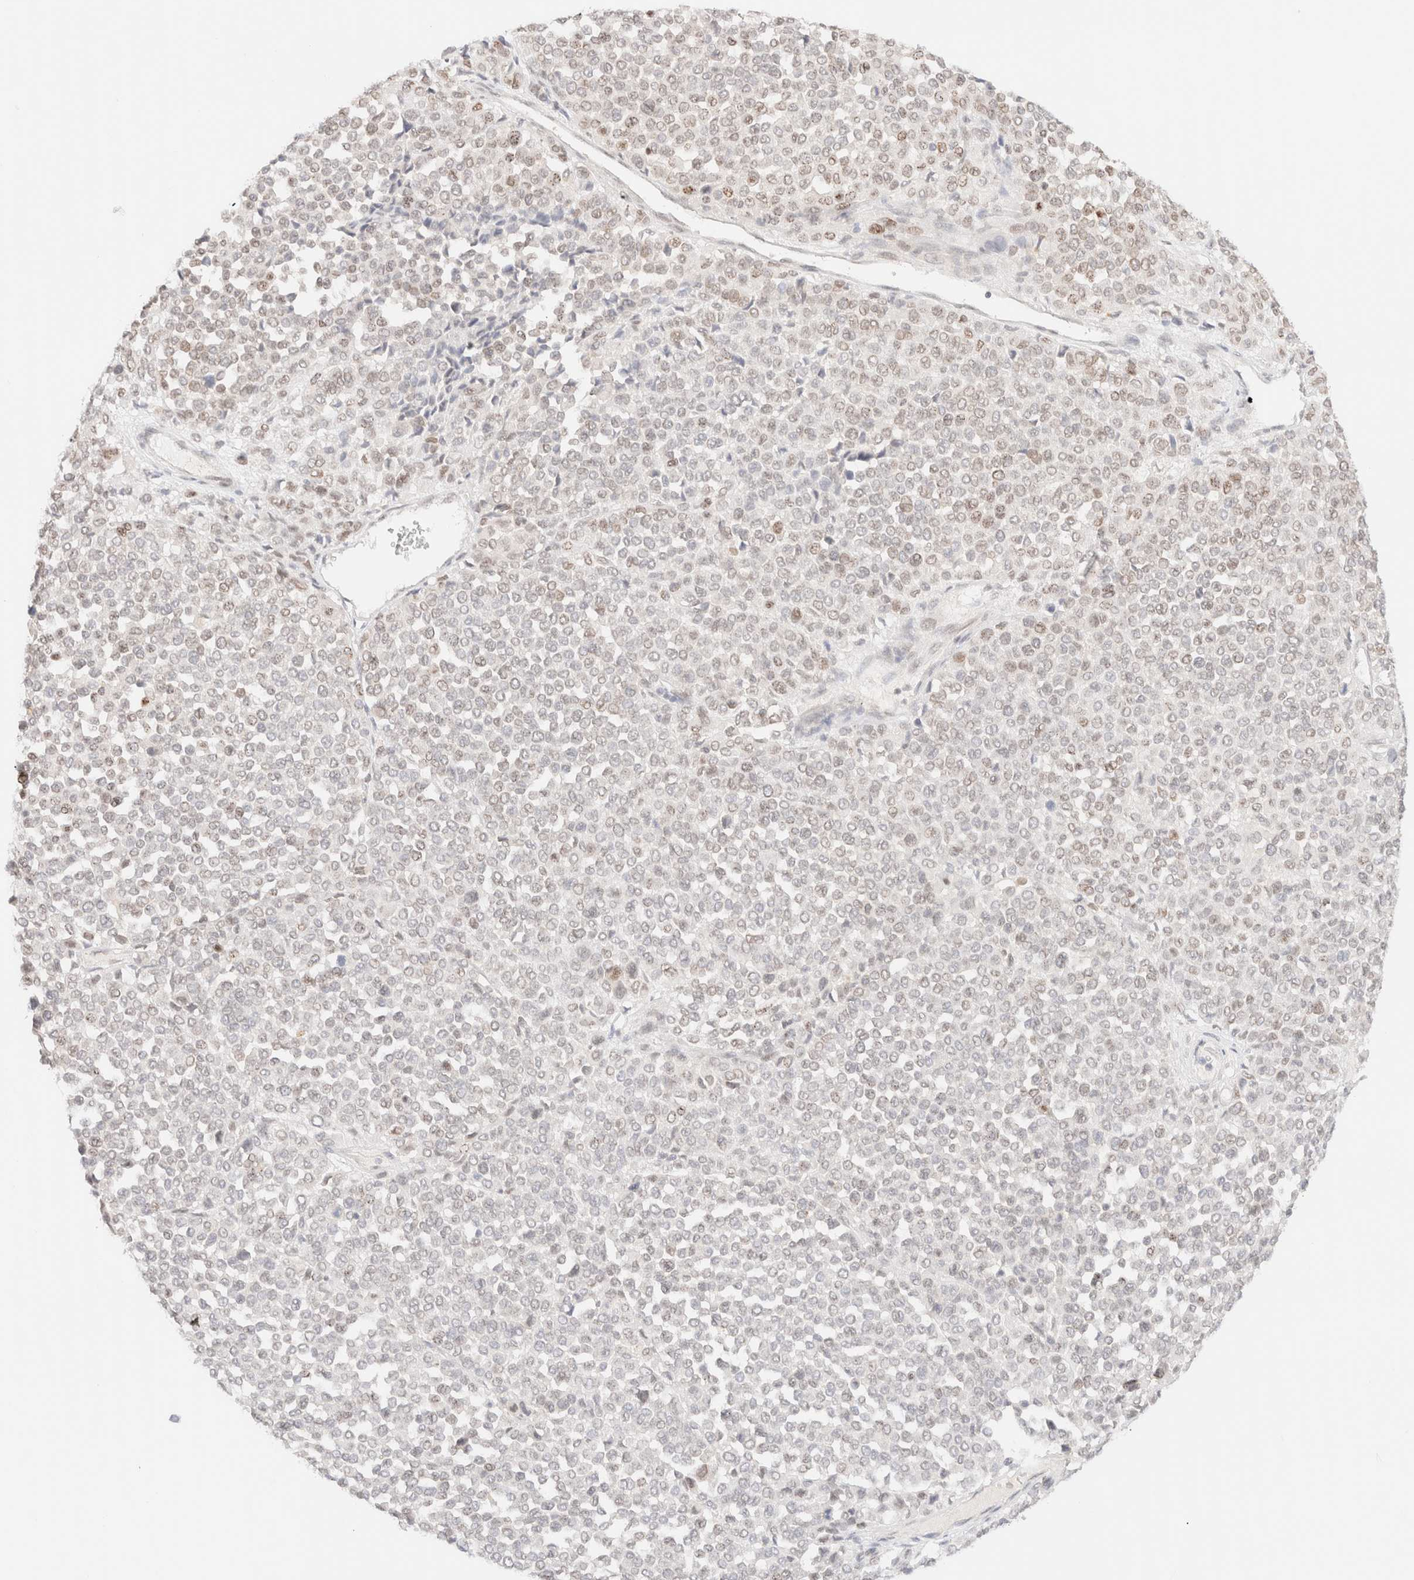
{"staining": {"intensity": "weak", "quantity": "<25%", "location": "nuclear"}, "tissue": "melanoma", "cell_type": "Tumor cells", "image_type": "cancer", "snomed": [{"axis": "morphology", "description": "Malignant melanoma, Metastatic site"}, {"axis": "topography", "description": "Pancreas"}], "caption": "Human melanoma stained for a protein using IHC displays no positivity in tumor cells.", "gene": "ZNF770", "patient": {"sex": "female", "age": 30}}